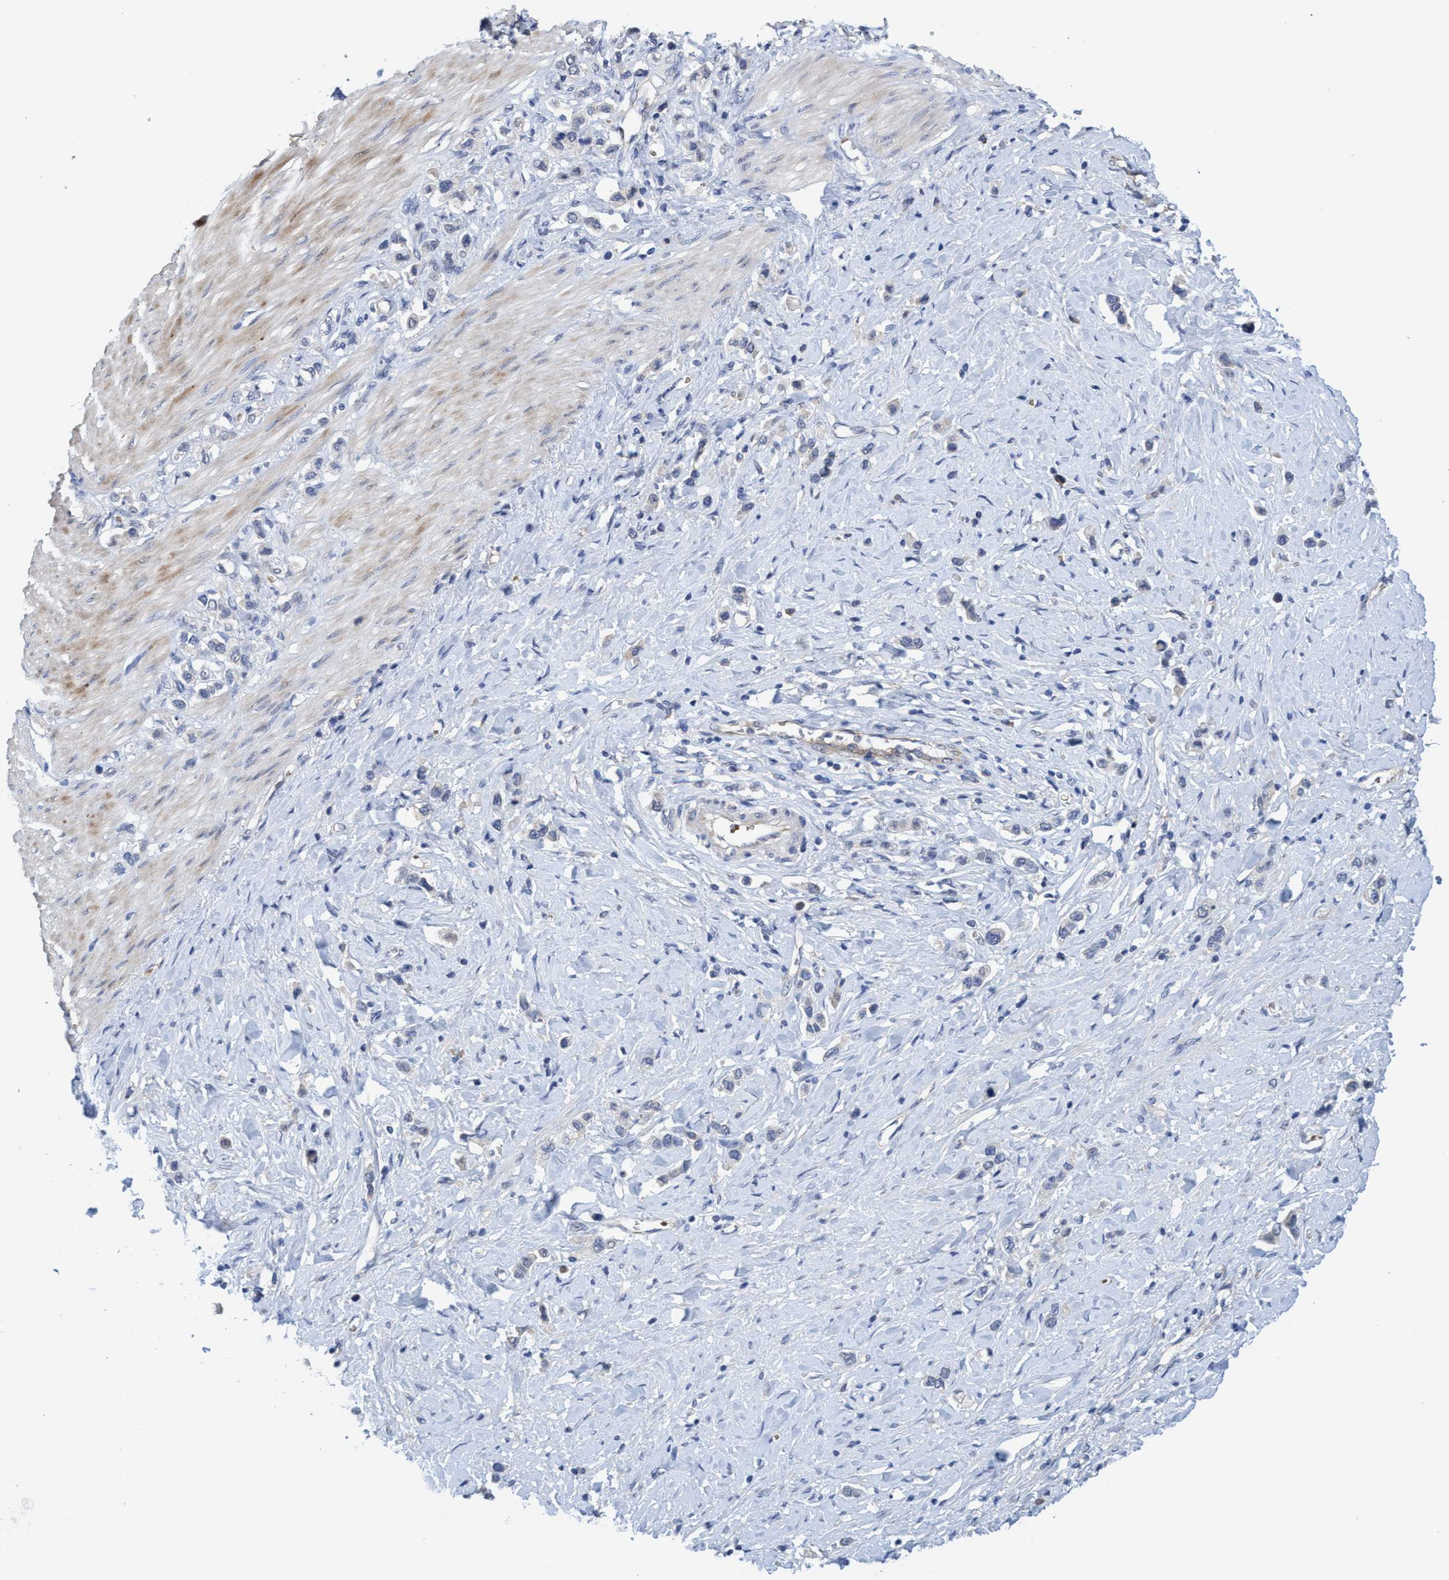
{"staining": {"intensity": "negative", "quantity": "none", "location": "none"}, "tissue": "stomach cancer", "cell_type": "Tumor cells", "image_type": "cancer", "snomed": [{"axis": "morphology", "description": "Adenocarcinoma, NOS"}, {"axis": "topography", "description": "Stomach"}], "caption": "This is an IHC image of human adenocarcinoma (stomach). There is no staining in tumor cells.", "gene": "SEMA4D", "patient": {"sex": "female", "age": 65}}